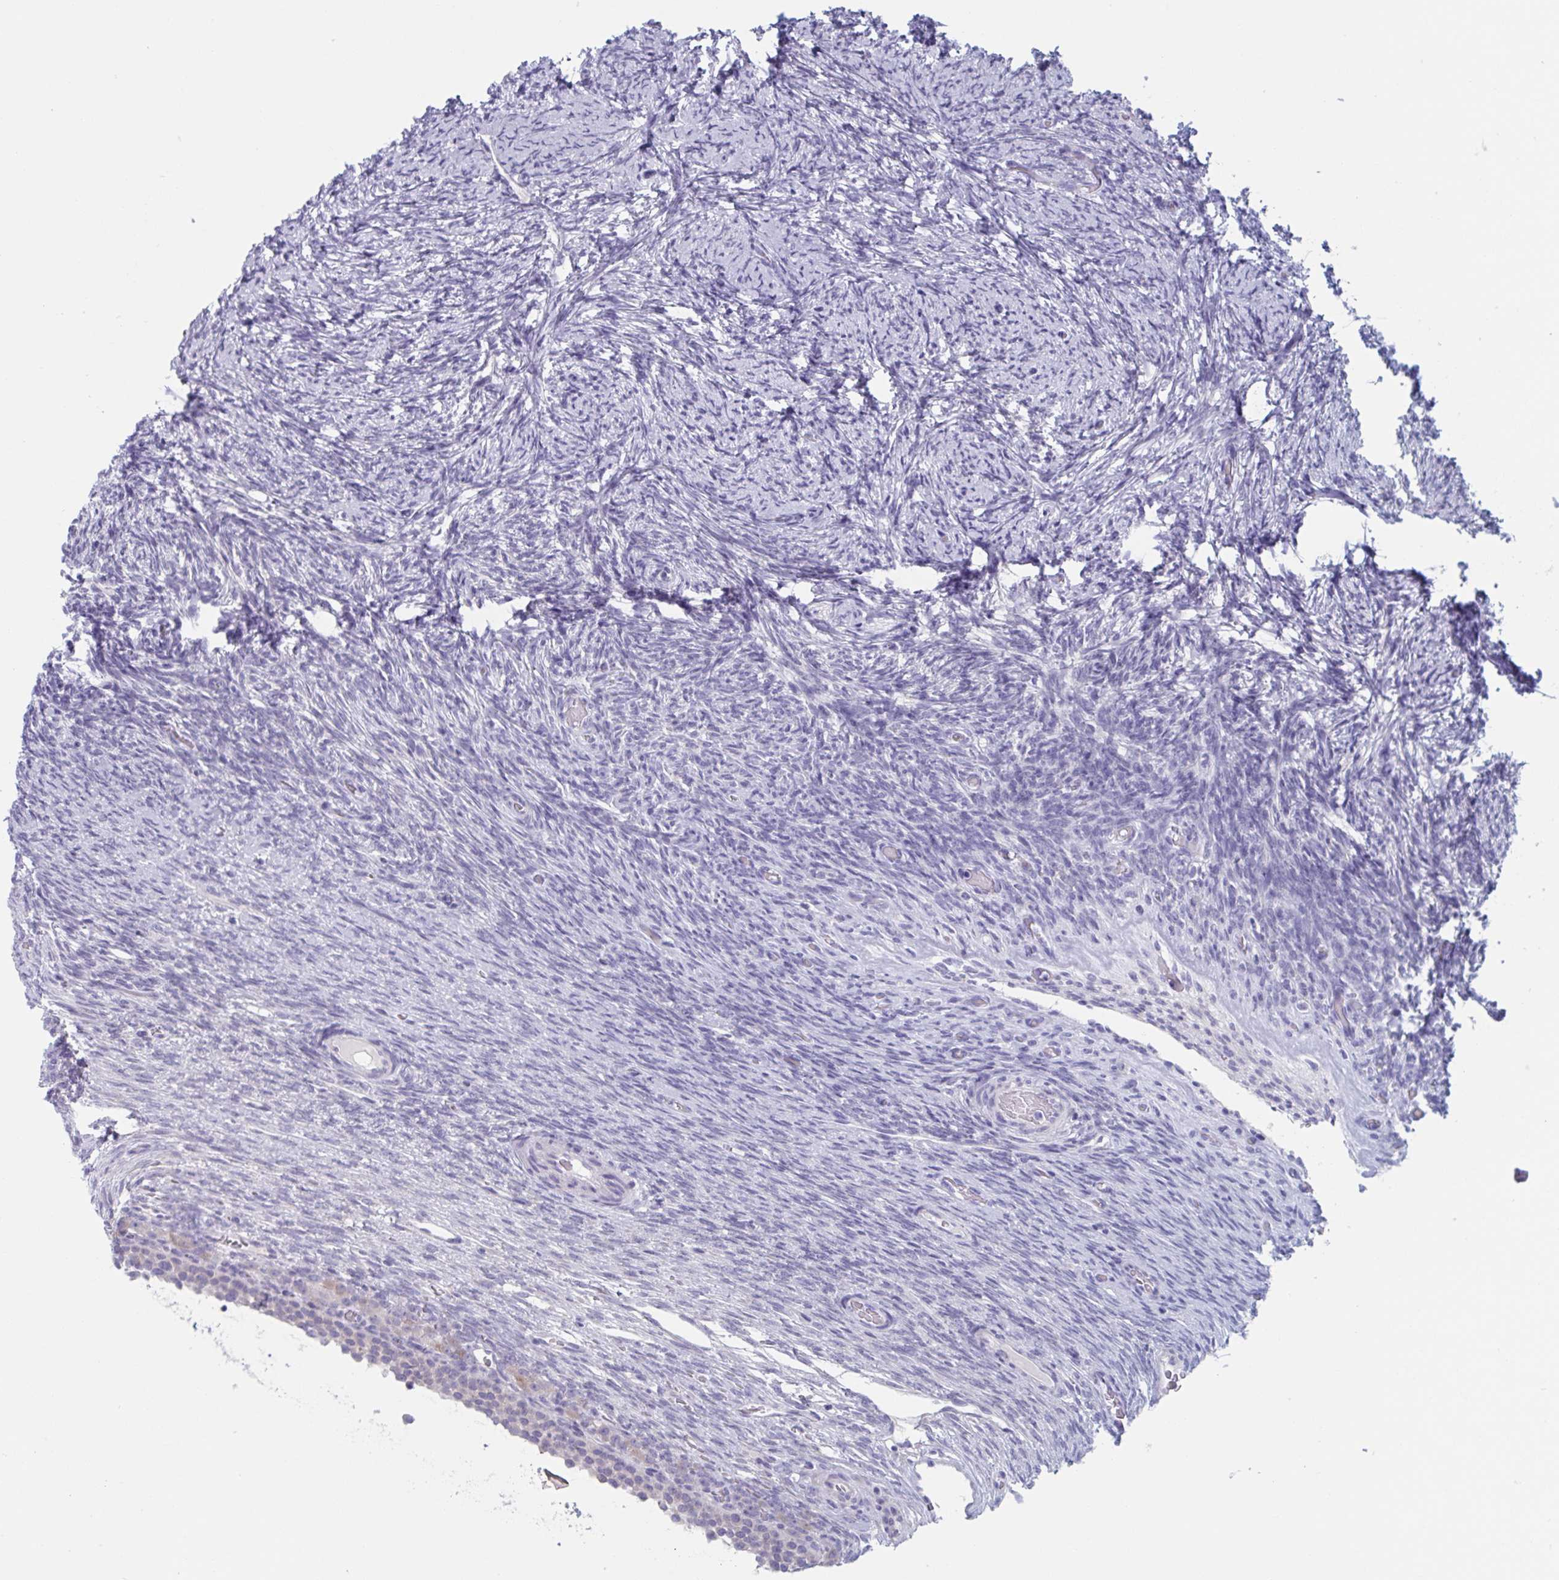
{"staining": {"intensity": "negative", "quantity": "none", "location": "none"}, "tissue": "ovary", "cell_type": "Ovarian stroma cells", "image_type": "normal", "snomed": [{"axis": "morphology", "description": "Normal tissue, NOS"}, {"axis": "topography", "description": "Ovary"}], "caption": "Immunohistochemical staining of unremarkable human ovary exhibits no significant expression in ovarian stroma cells.", "gene": "HSD11B2", "patient": {"sex": "female", "age": 34}}